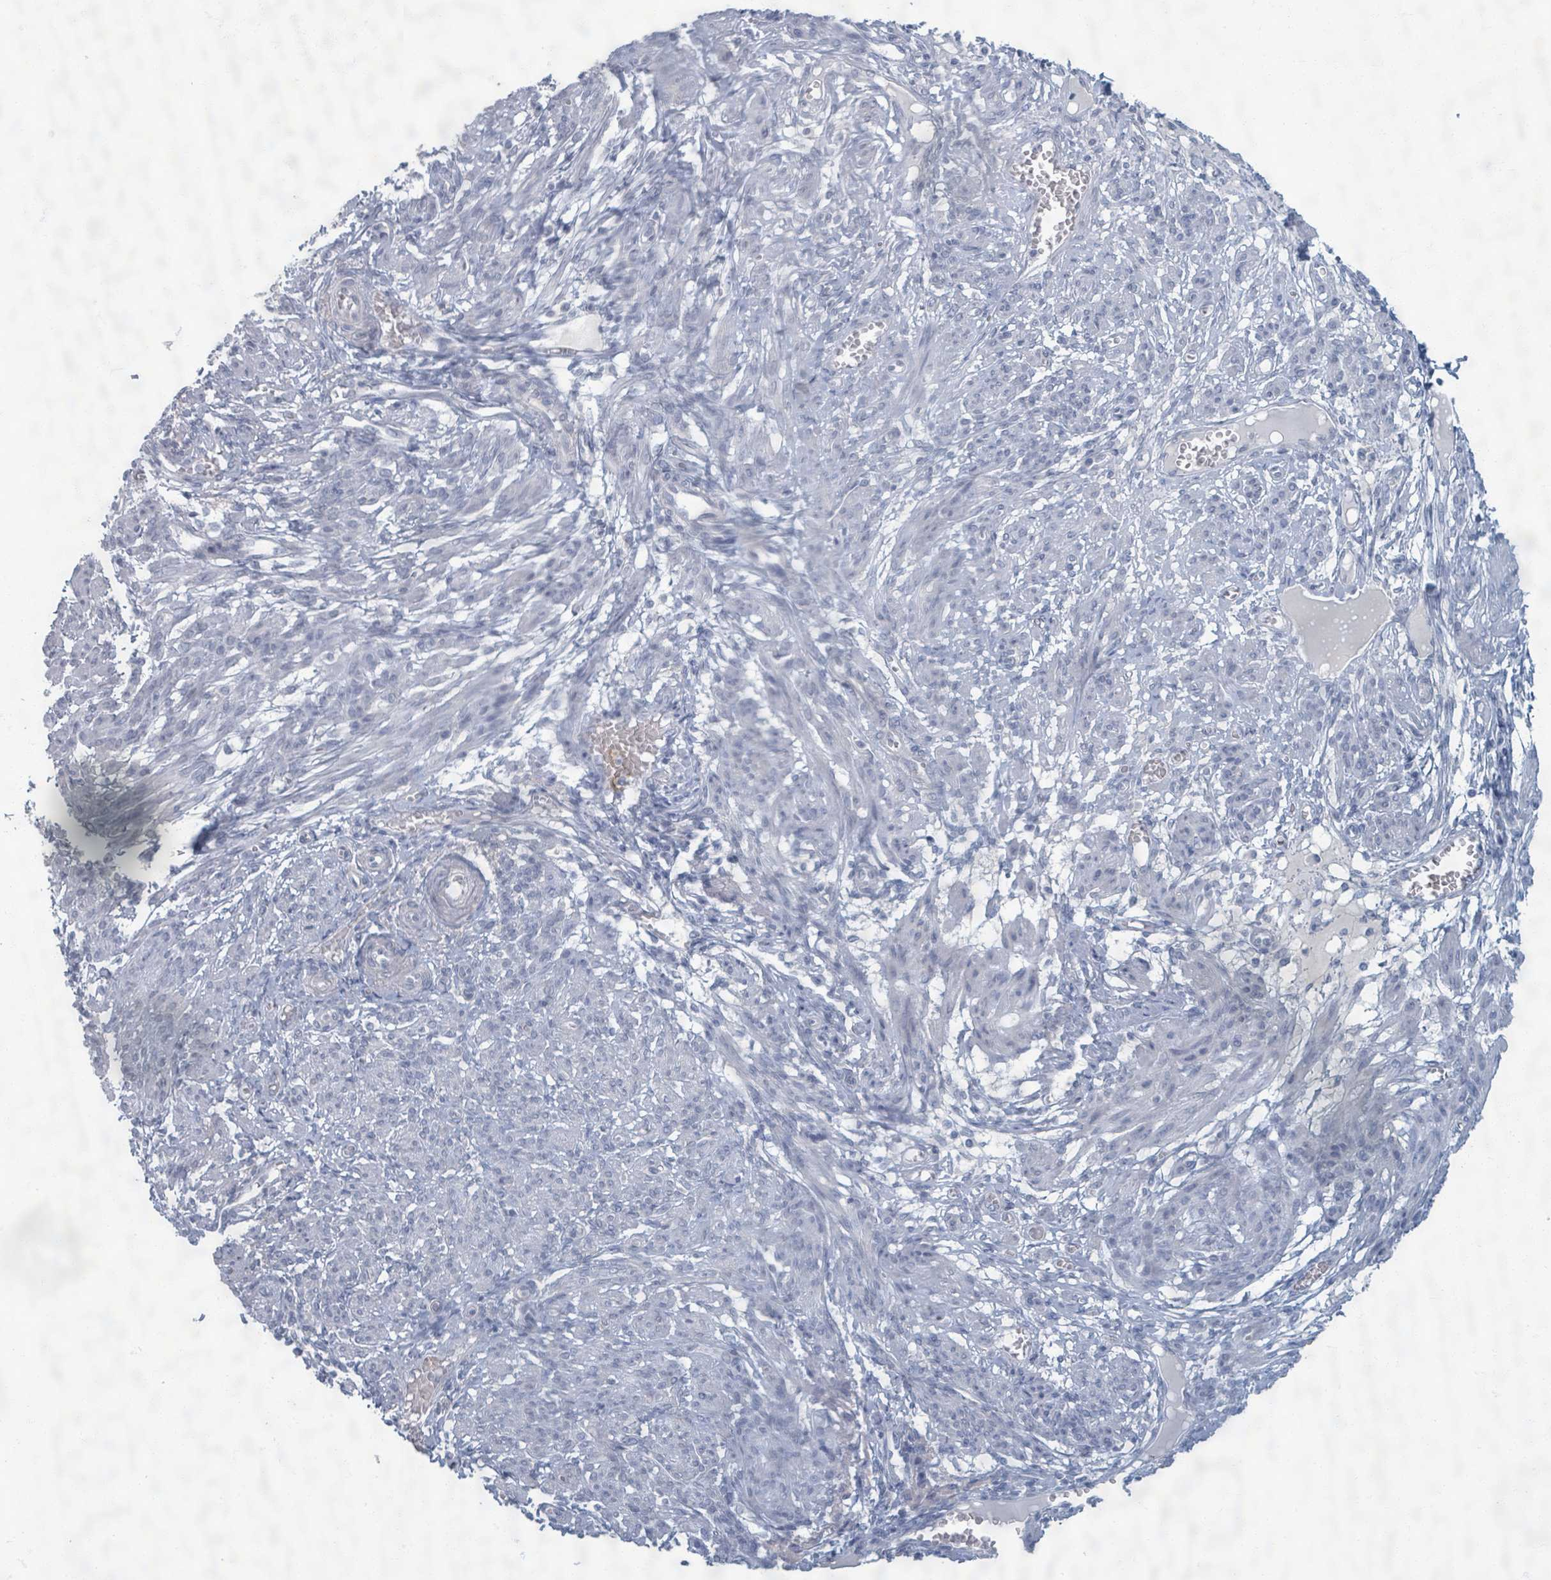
{"staining": {"intensity": "negative", "quantity": "none", "location": "none"}, "tissue": "smooth muscle", "cell_type": "Smooth muscle cells", "image_type": "normal", "snomed": [{"axis": "morphology", "description": "Normal tissue, NOS"}, {"axis": "topography", "description": "Smooth muscle"}], "caption": "Immunohistochemistry (IHC) micrograph of unremarkable smooth muscle: human smooth muscle stained with DAB (3,3'-diaminobenzidine) displays no significant protein staining in smooth muscle cells.", "gene": "WNT11", "patient": {"sex": "female", "age": 39}}